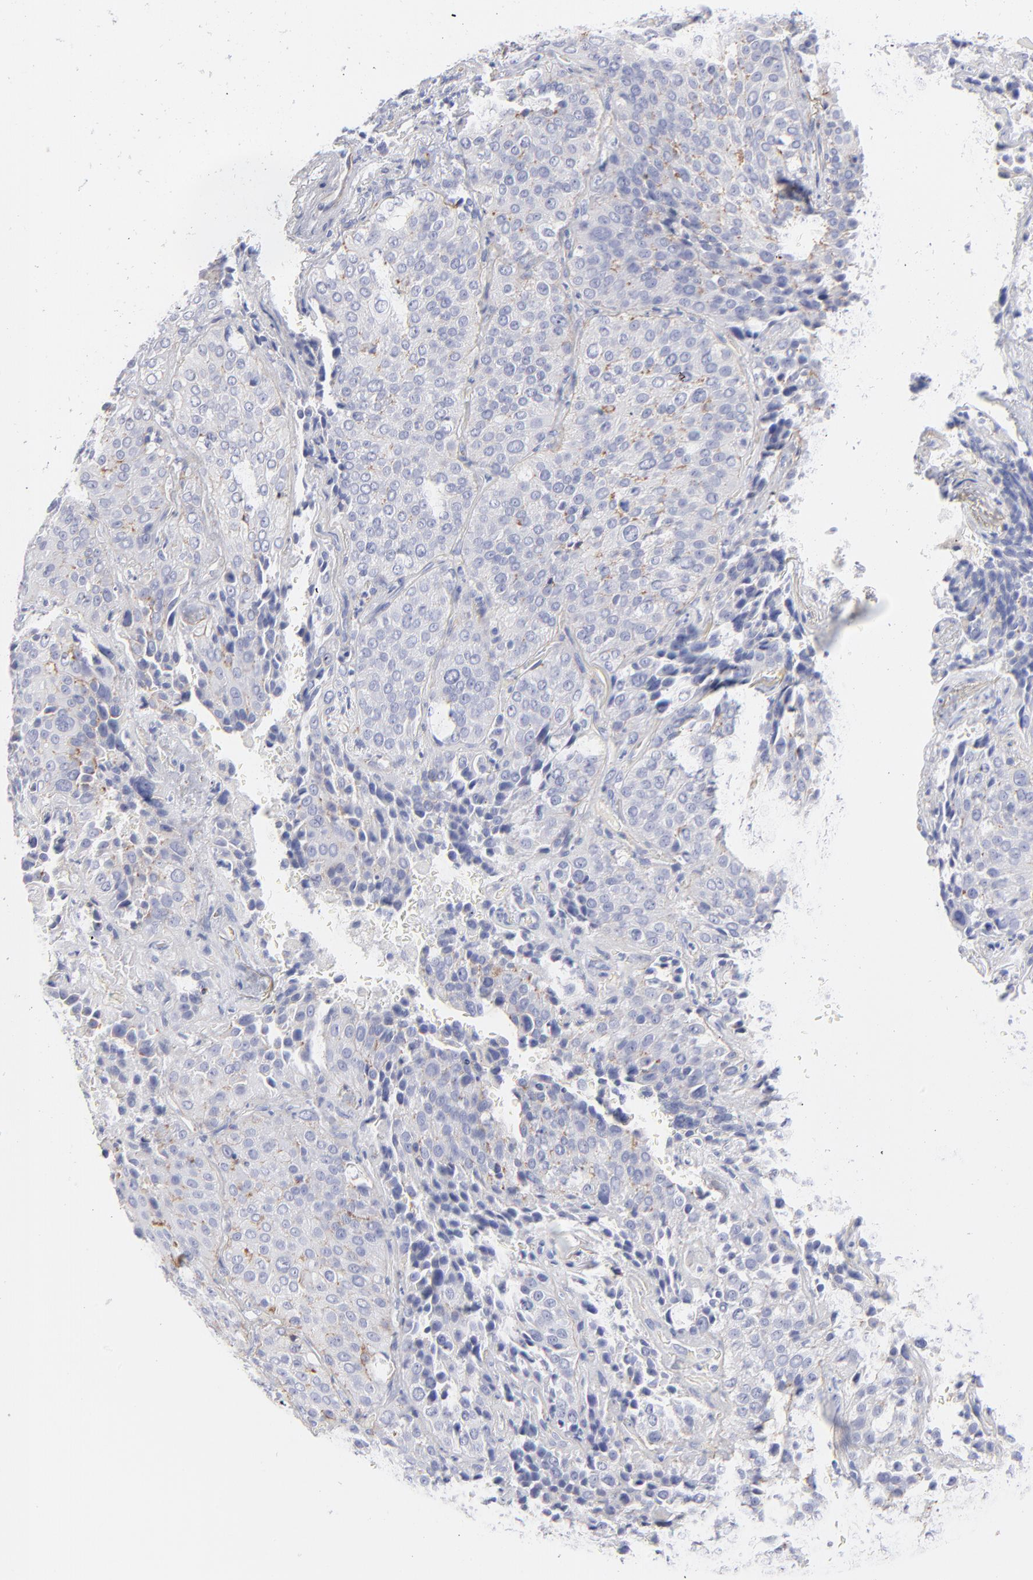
{"staining": {"intensity": "negative", "quantity": "none", "location": "none"}, "tissue": "lung cancer", "cell_type": "Tumor cells", "image_type": "cancer", "snomed": [{"axis": "morphology", "description": "Squamous cell carcinoma, NOS"}, {"axis": "topography", "description": "Lung"}], "caption": "Immunohistochemistry (IHC) photomicrograph of human lung cancer stained for a protein (brown), which reveals no positivity in tumor cells. (DAB (3,3'-diaminobenzidine) immunohistochemistry (IHC), high magnification).", "gene": "ACTA2", "patient": {"sex": "male", "age": 54}}